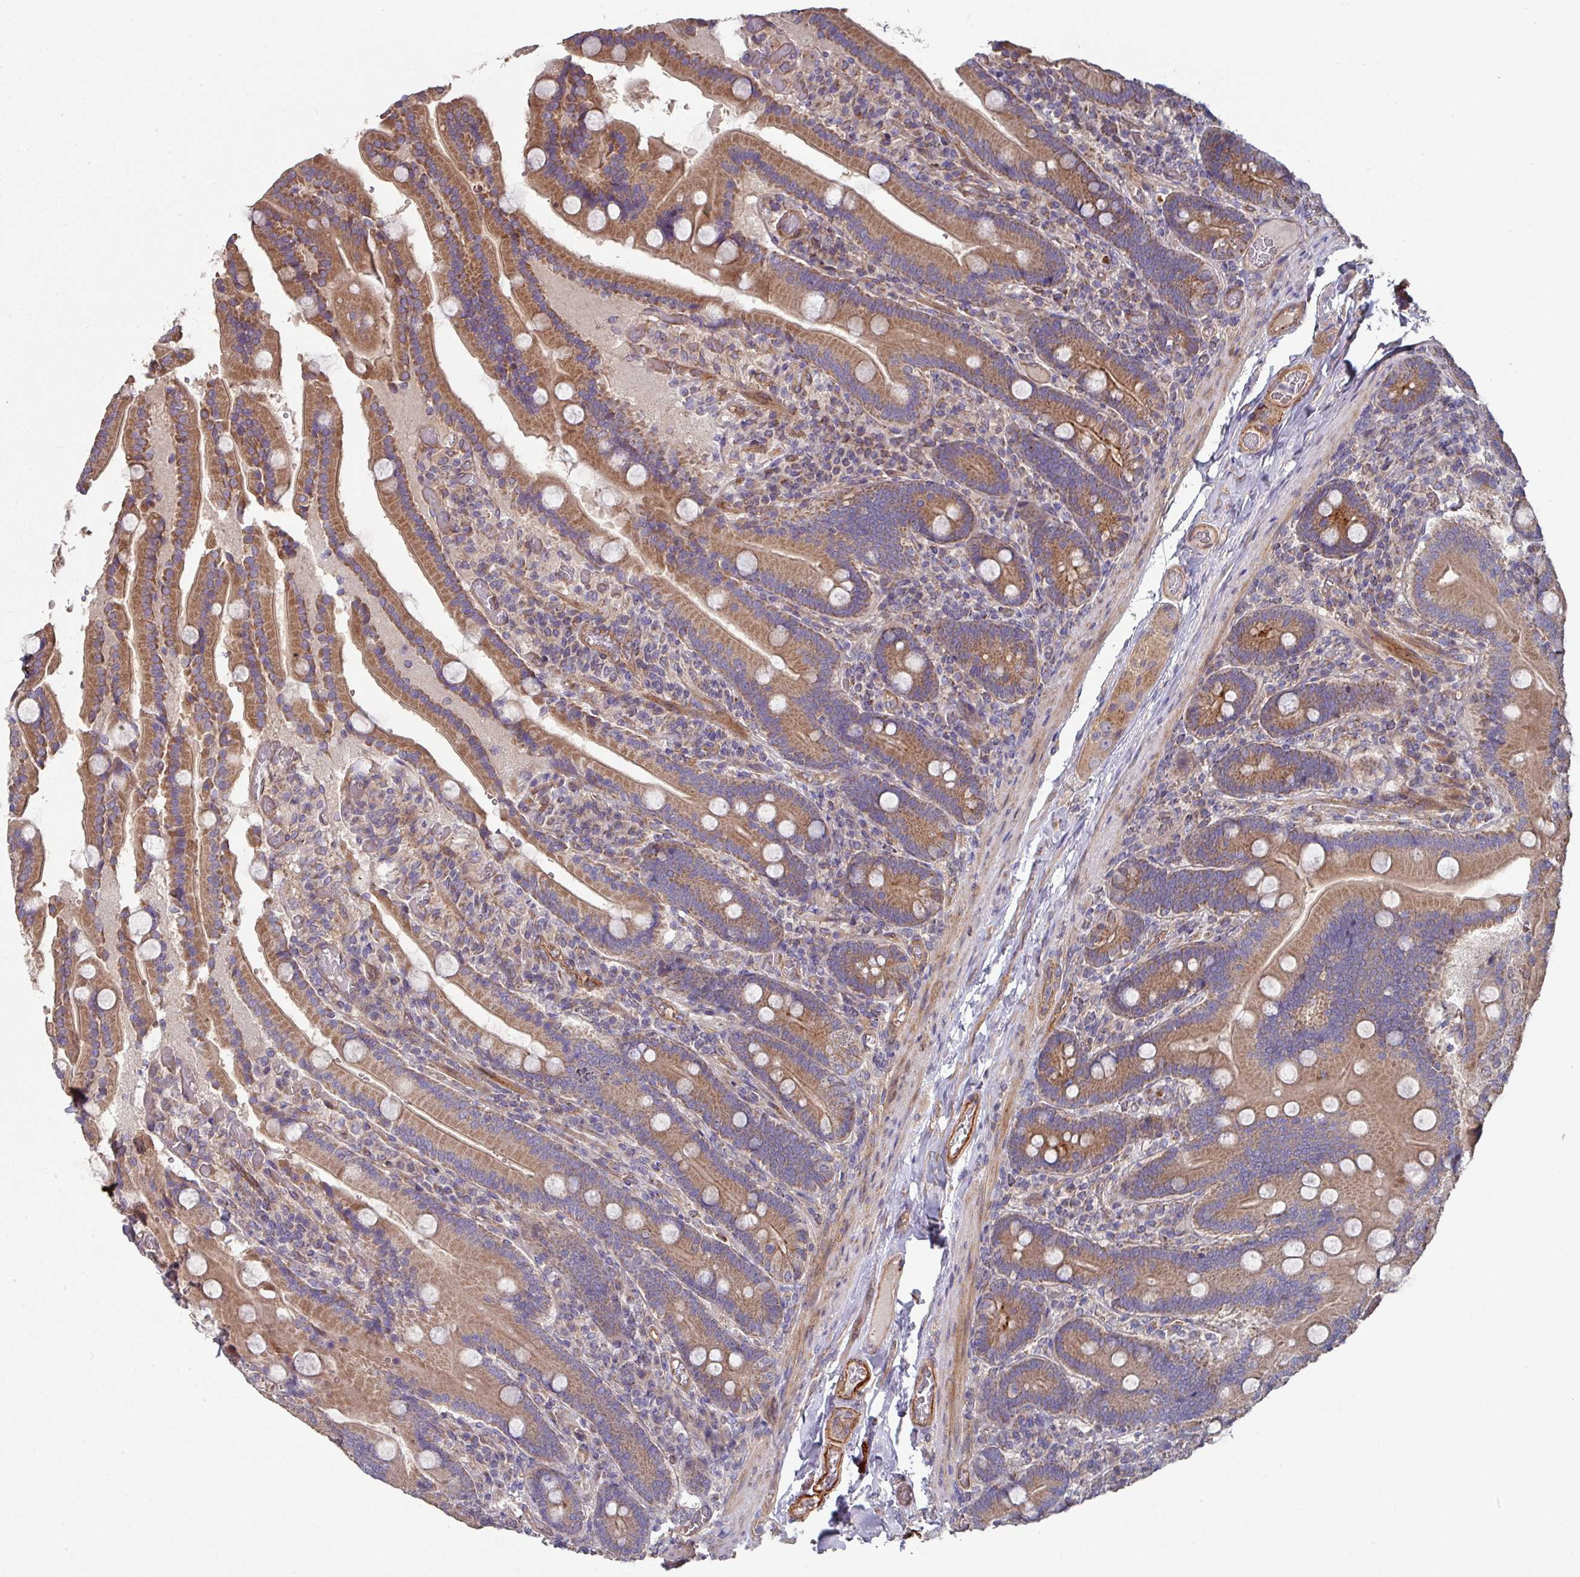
{"staining": {"intensity": "moderate", "quantity": ">75%", "location": "cytoplasmic/membranous"}, "tissue": "duodenum", "cell_type": "Glandular cells", "image_type": "normal", "snomed": [{"axis": "morphology", "description": "Normal tissue, NOS"}, {"axis": "topography", "description": "Duodenum"}], "caption": "High-power microscopy captured an immunohistochemistry (IHC) histopathology image of normal duodenum, revealing moderate cytoplasmic/membranous expression in about >75% of glandular cells. The staining is performed using DAB brown chromogen to label protein expression. The nuclei are counter-stained blue using hematoxylin.", "gene": "DCAF12L1", "patient": {"sex": "female", "age": 62}}